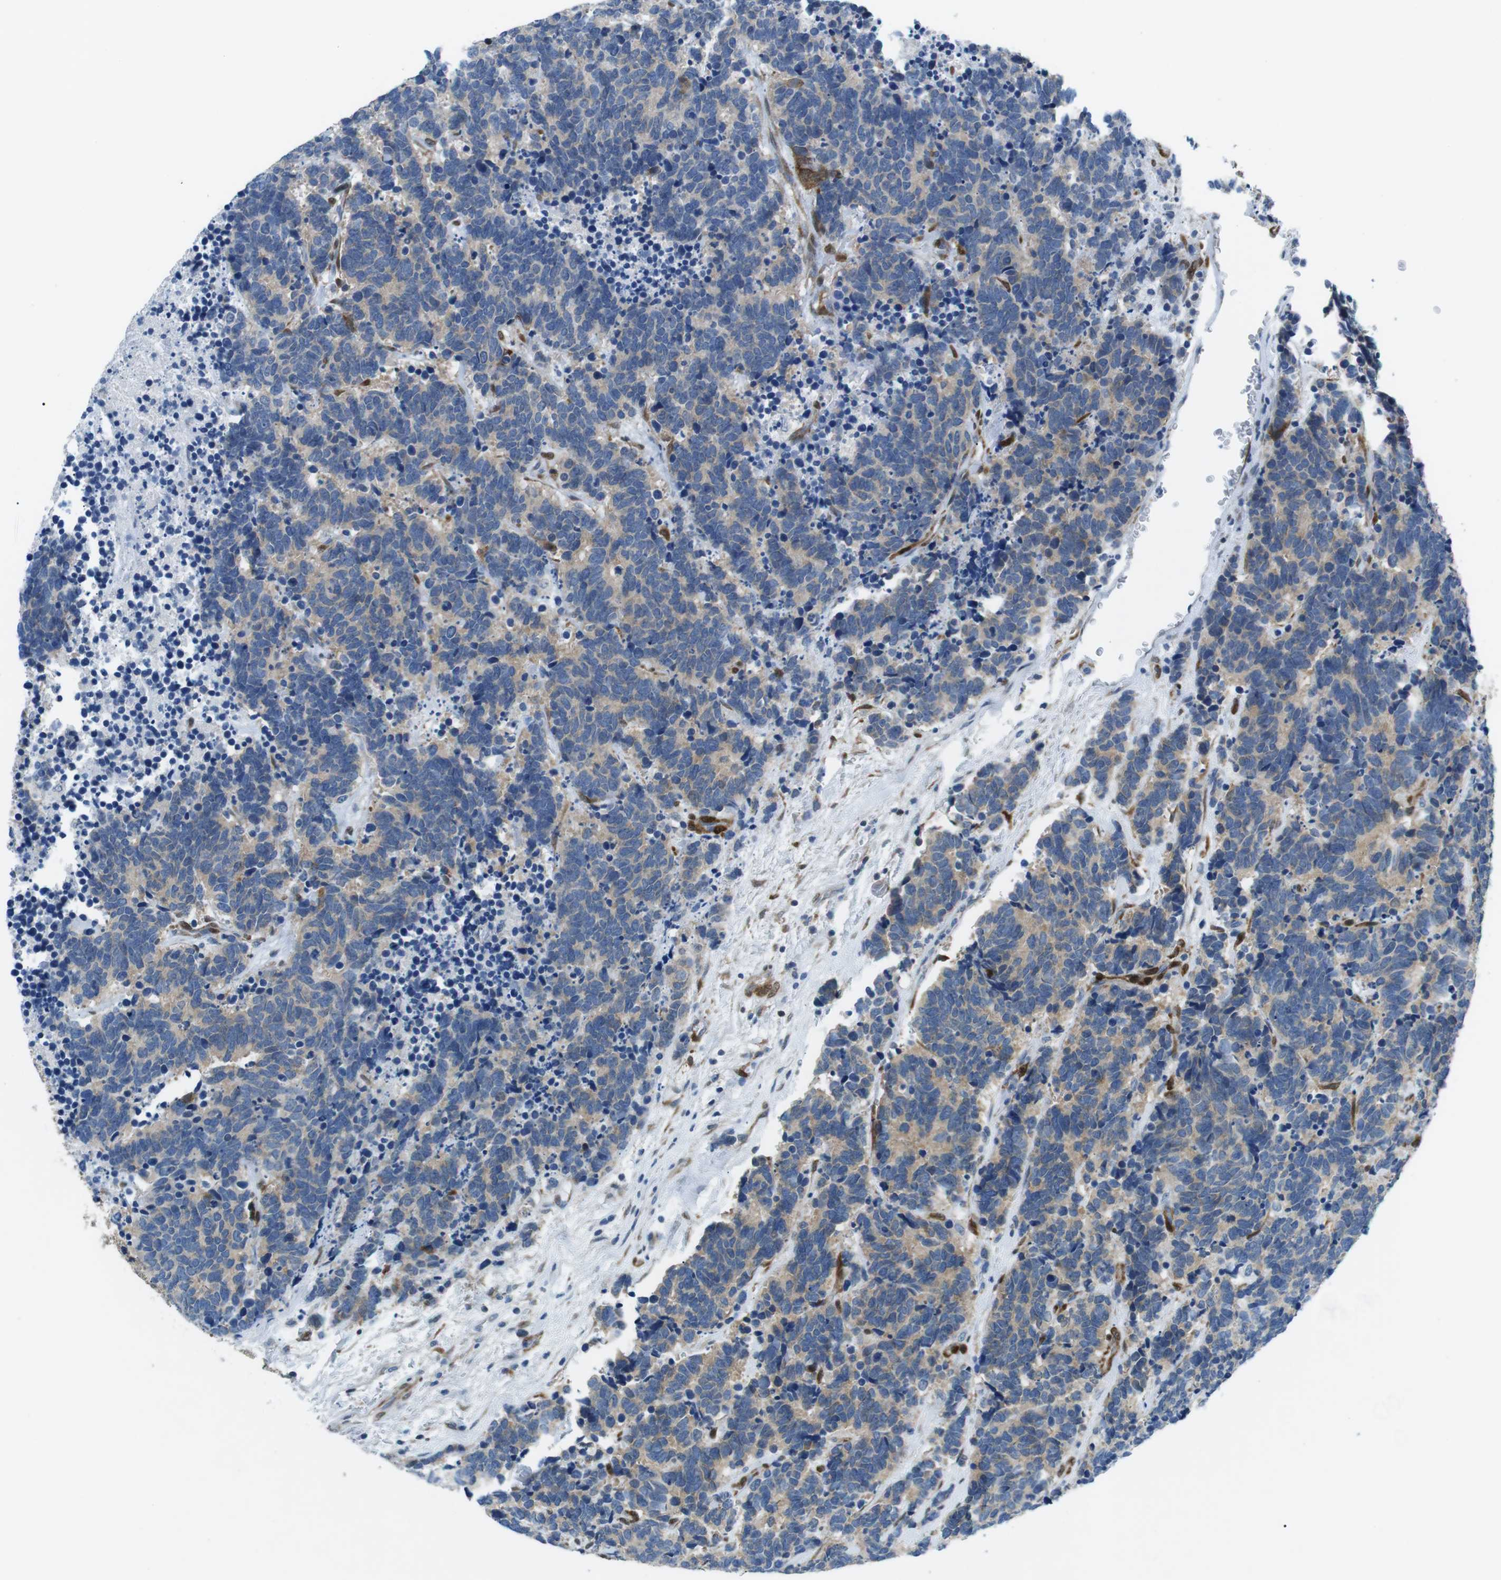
{"staining": {"intensity": "weak", "quantity": "25%-75%", "location": "cytoplasmic/membranous"}, "tissue": "carcinoid", "cell_type": "Tumor cells", "image_type": "cancer", "snomed": [{"axis": "morphology", "description": "Carcinoma, NOS"}, {"axis": "morphology", "description": "Carcinoid, malignant, NOS"}, {"axis": "topography", "description": "Urinary bladder"}], "caption": "Protein staining by immunohistochemistry (IHC) displays weak cytoplasmic/membranous expression in about 25%-75% of tumor cells in malignant carcinoid. (DAB IHC, brown staining for protein, blue staining for nuclei).", "gene": "PHLDA1", "patient": {"sex": "male", "age": 57}}